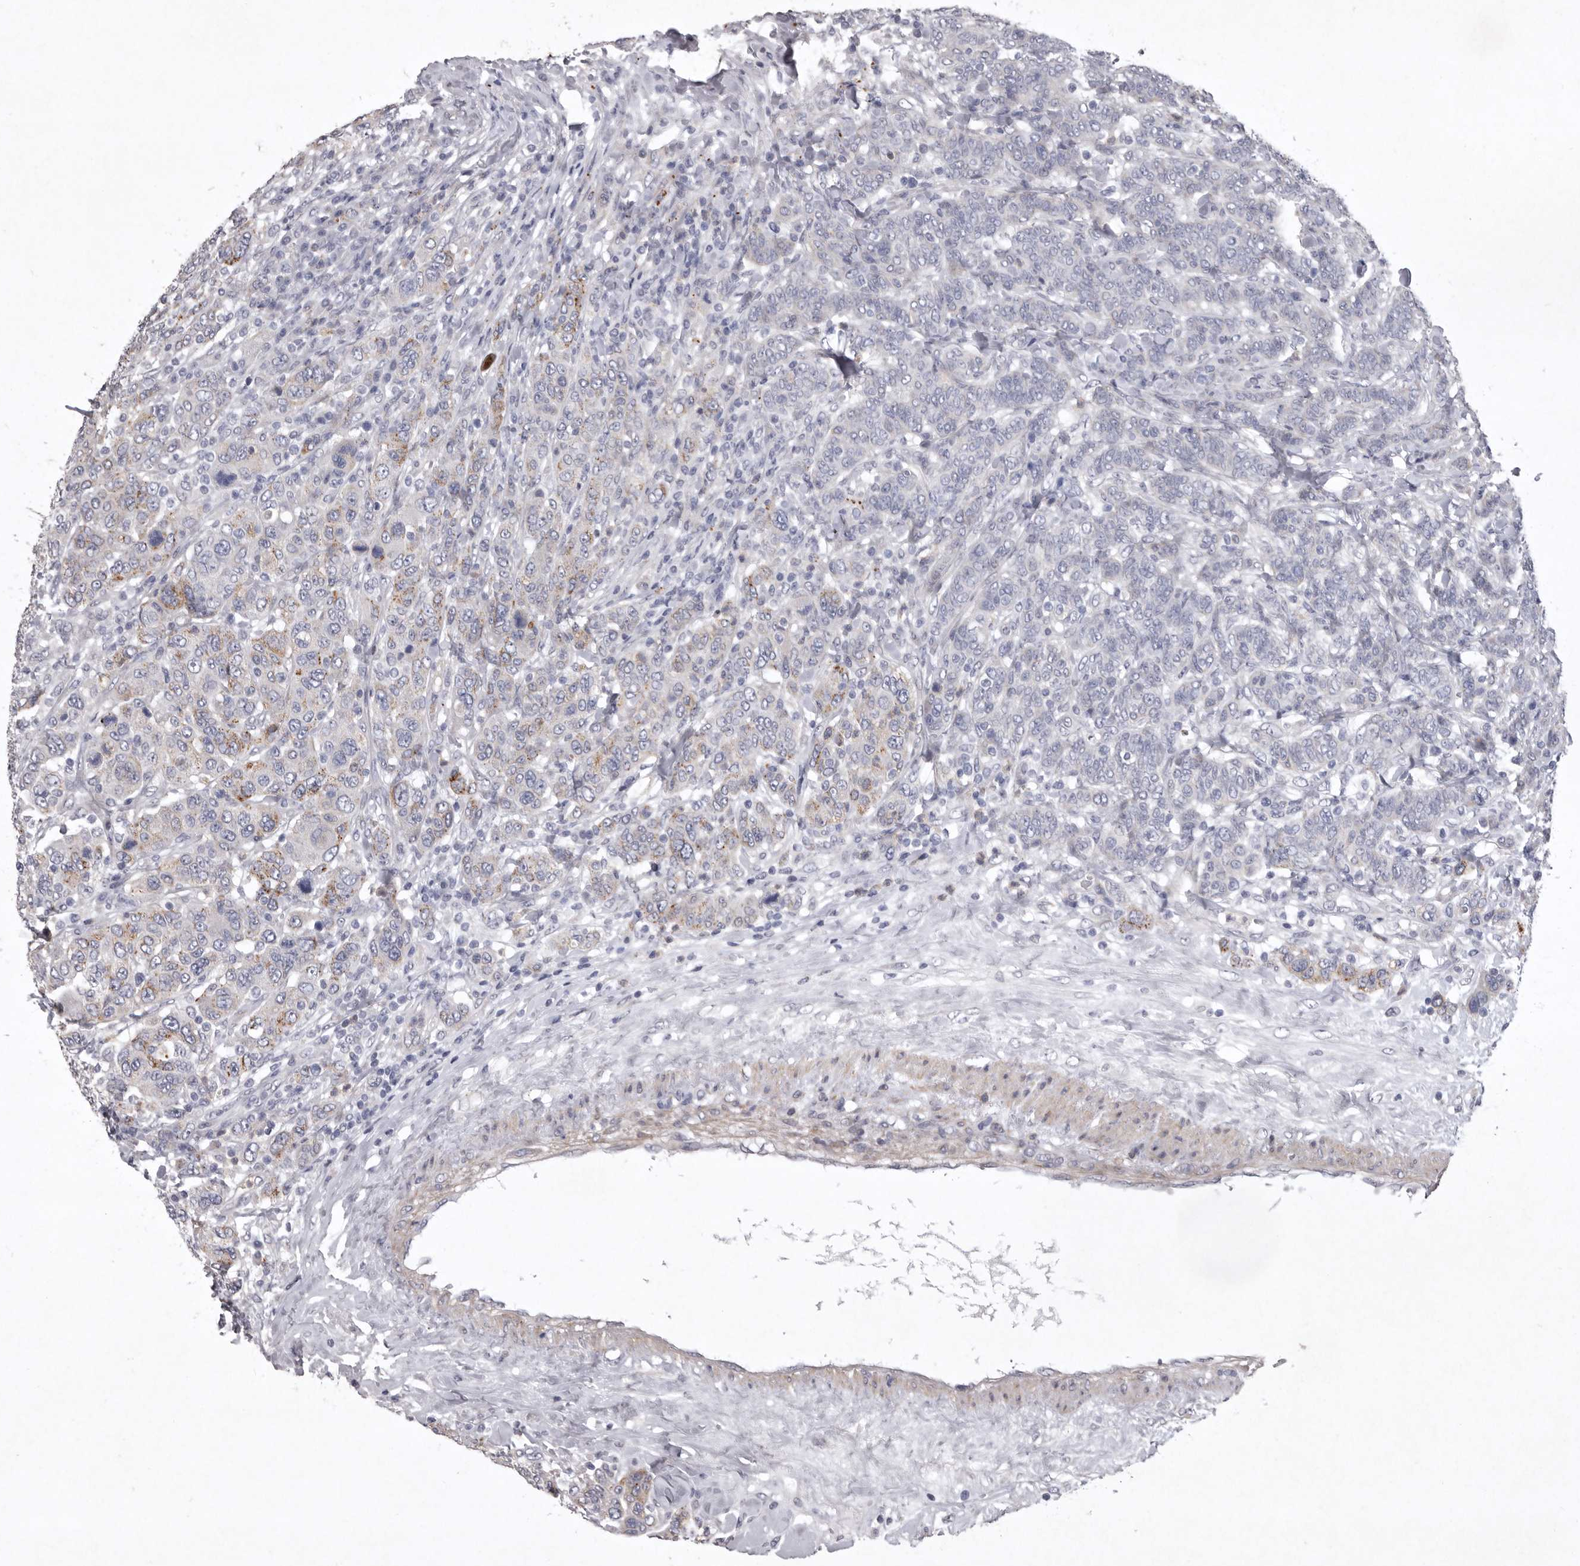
{"staining": {"intensity": "moderate", "quantity": "25%-75%", "location": "cytoplasmic/membranous"}, "tissue": "breast cancer", "cell_type": "Tumor cells", "image_type": "cancer", "snomed": [{"axis": "morphology", "description": "Duct carcinoma"}, {"axis": "topography", "description": "Breast"}], "caption": "Tumor cells display moderate cytoplasmic/membranous staining in about 25%-75% of cells in breast cancer (invasive ductal carcinoma).", "gene": "NKAIN4", "patient": {"sex": "female", "age": 37}}